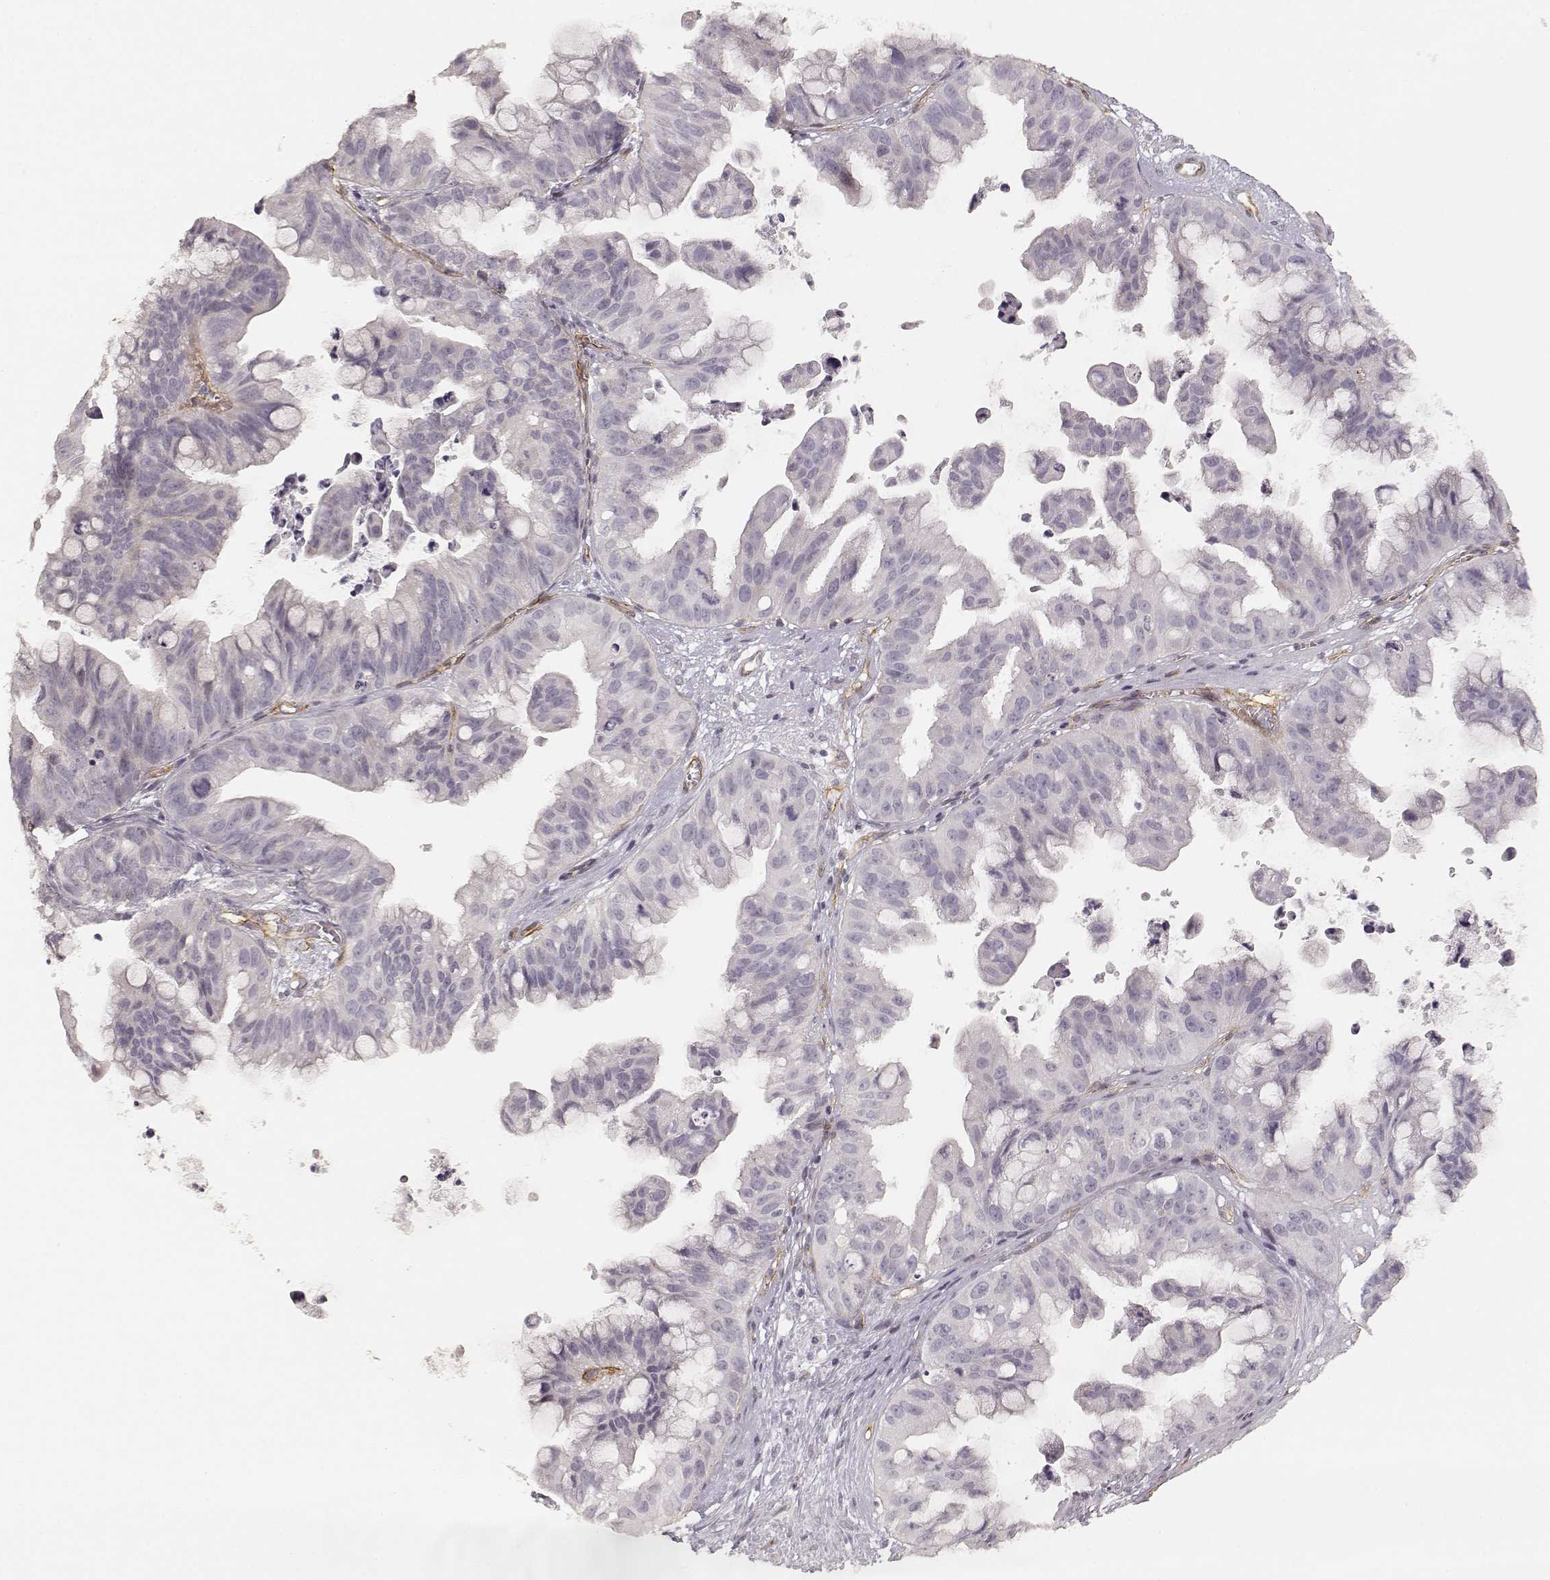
{"staining": {"intensity": "negative", "quantity": "none", "location": "none"}, "tissue": "ovarian cancer", "cell_type": "Tumor cells", "image_type": "cancer", "snomed": [{"axis": "morphology", "description": "Cystadenocarcinoma, mucinous, NOS"}, {"axis": "topography", "description": "Ovary"}], "caption": "Ovarian mucinous cystadenocarcinoma was stained to show a protein in brown. There is no significant expression in tumor cells.", "gene": "LAMA4", "patient": {"sex": "female", "age": 76}}